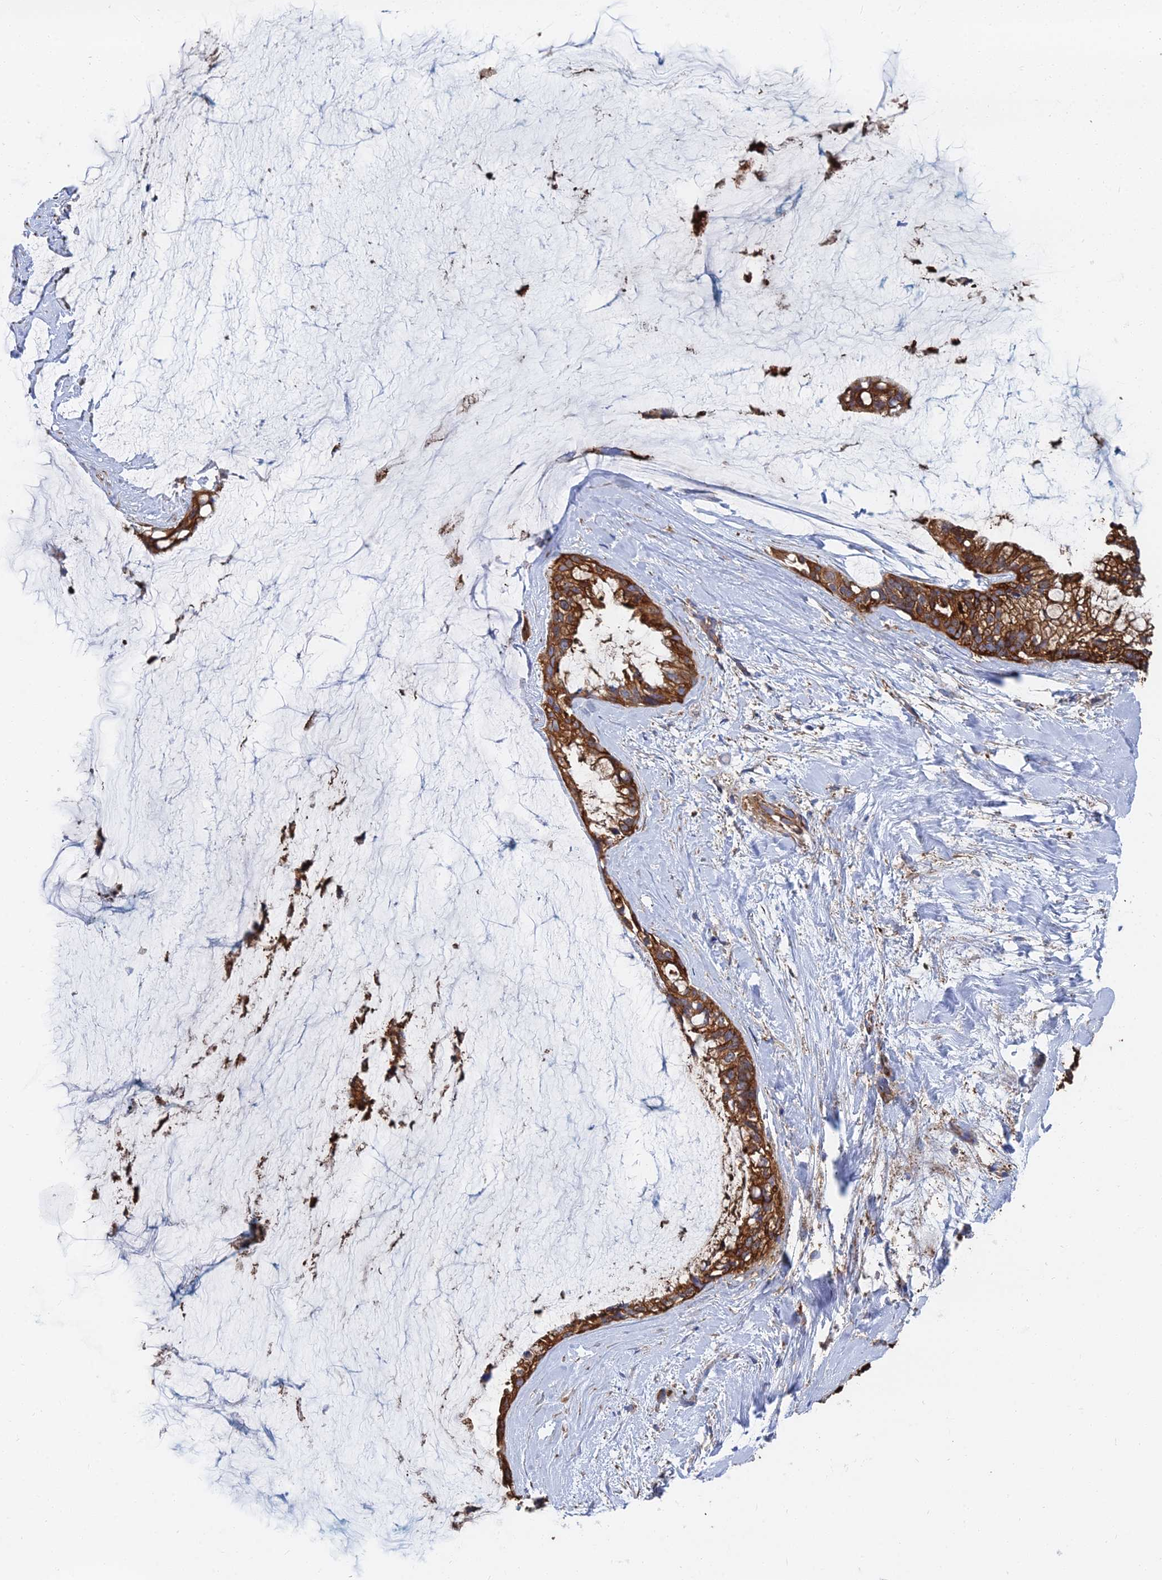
{"staining": {"intensity": "strong", "quantity": ">75%", "location": "cytoplasmic/membranous"}, "tissue": "ovarian cancer", "cell_type": "Tumor cells", "image_type": "cancer", "snomed": [{"axis": "morphology", "description": "Cystadenocarcinoma, mucinous, NOS"}, {"axis": "topography", "description": "Ovary"}], "caption": "Brown immunohistochemical staining in human mucinous cystadenocarcinoma (ovarian) exhibits strong cytoplasmic/membranous staining in about >75% of tumor cells.", "gene": "GPR42", "patient": {"sex": "female", "age": 39}}